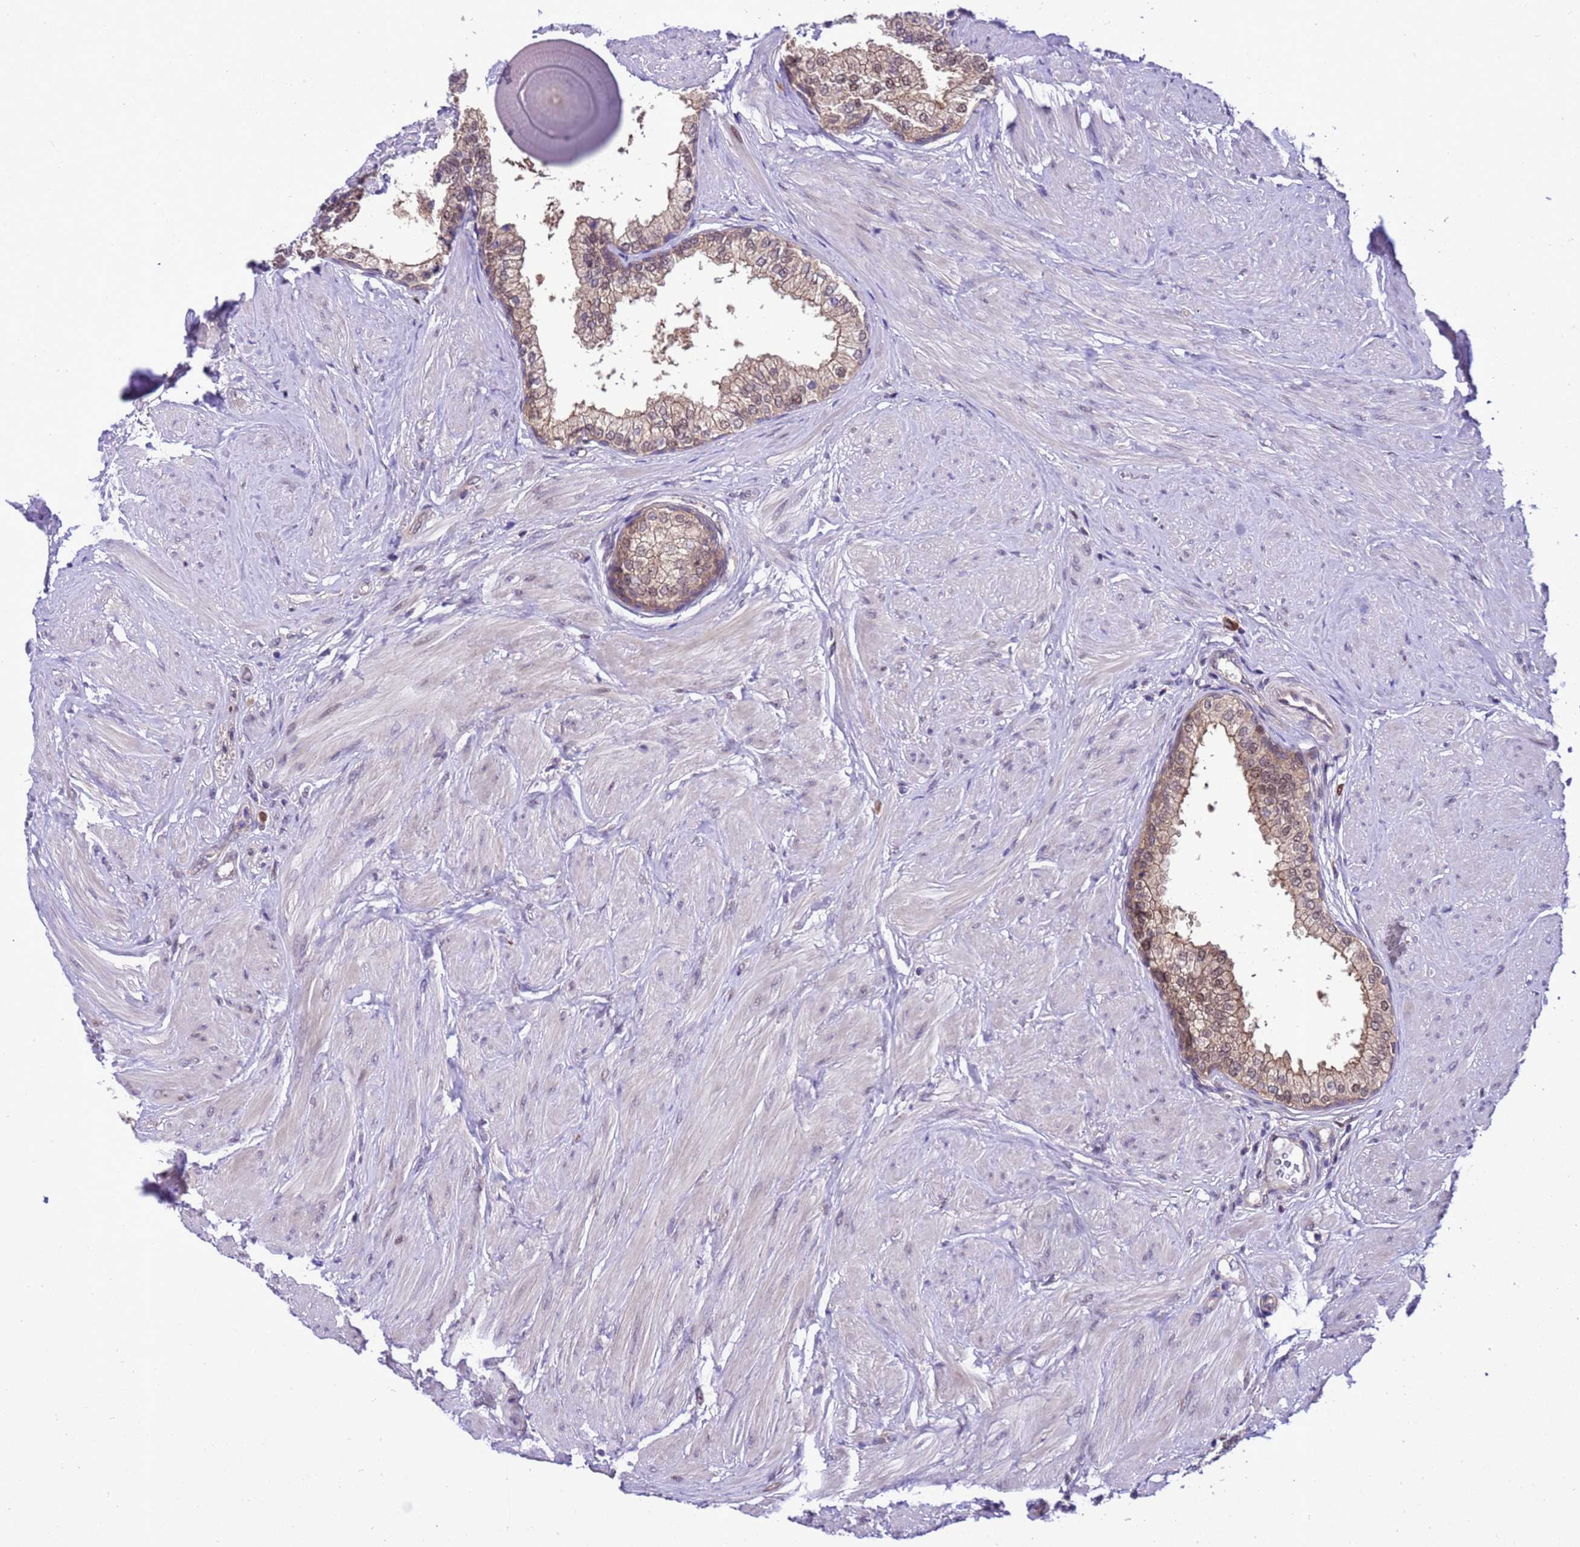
{"staining": {"intensity": "weak", "quantity": ">75%", "location": "cytoplasmic/membranous,nuclear"}, "tissue": "prostate", "cell_type": "Glandular cells", "image_type": "normal", "snomed": [{"axis": "morphology", "description": "Normal tissue, NOS"}, {"axis": "topography", "description": "Prostate"}], "caption": "Brown immunohistochemical staining in benign prostate reveals weak cytoplasmic/membranous,nuclear staining in approximately >75% of glandular cells.", "gene": "RASD1", "patient": {"sex": "male", "age": 48}}